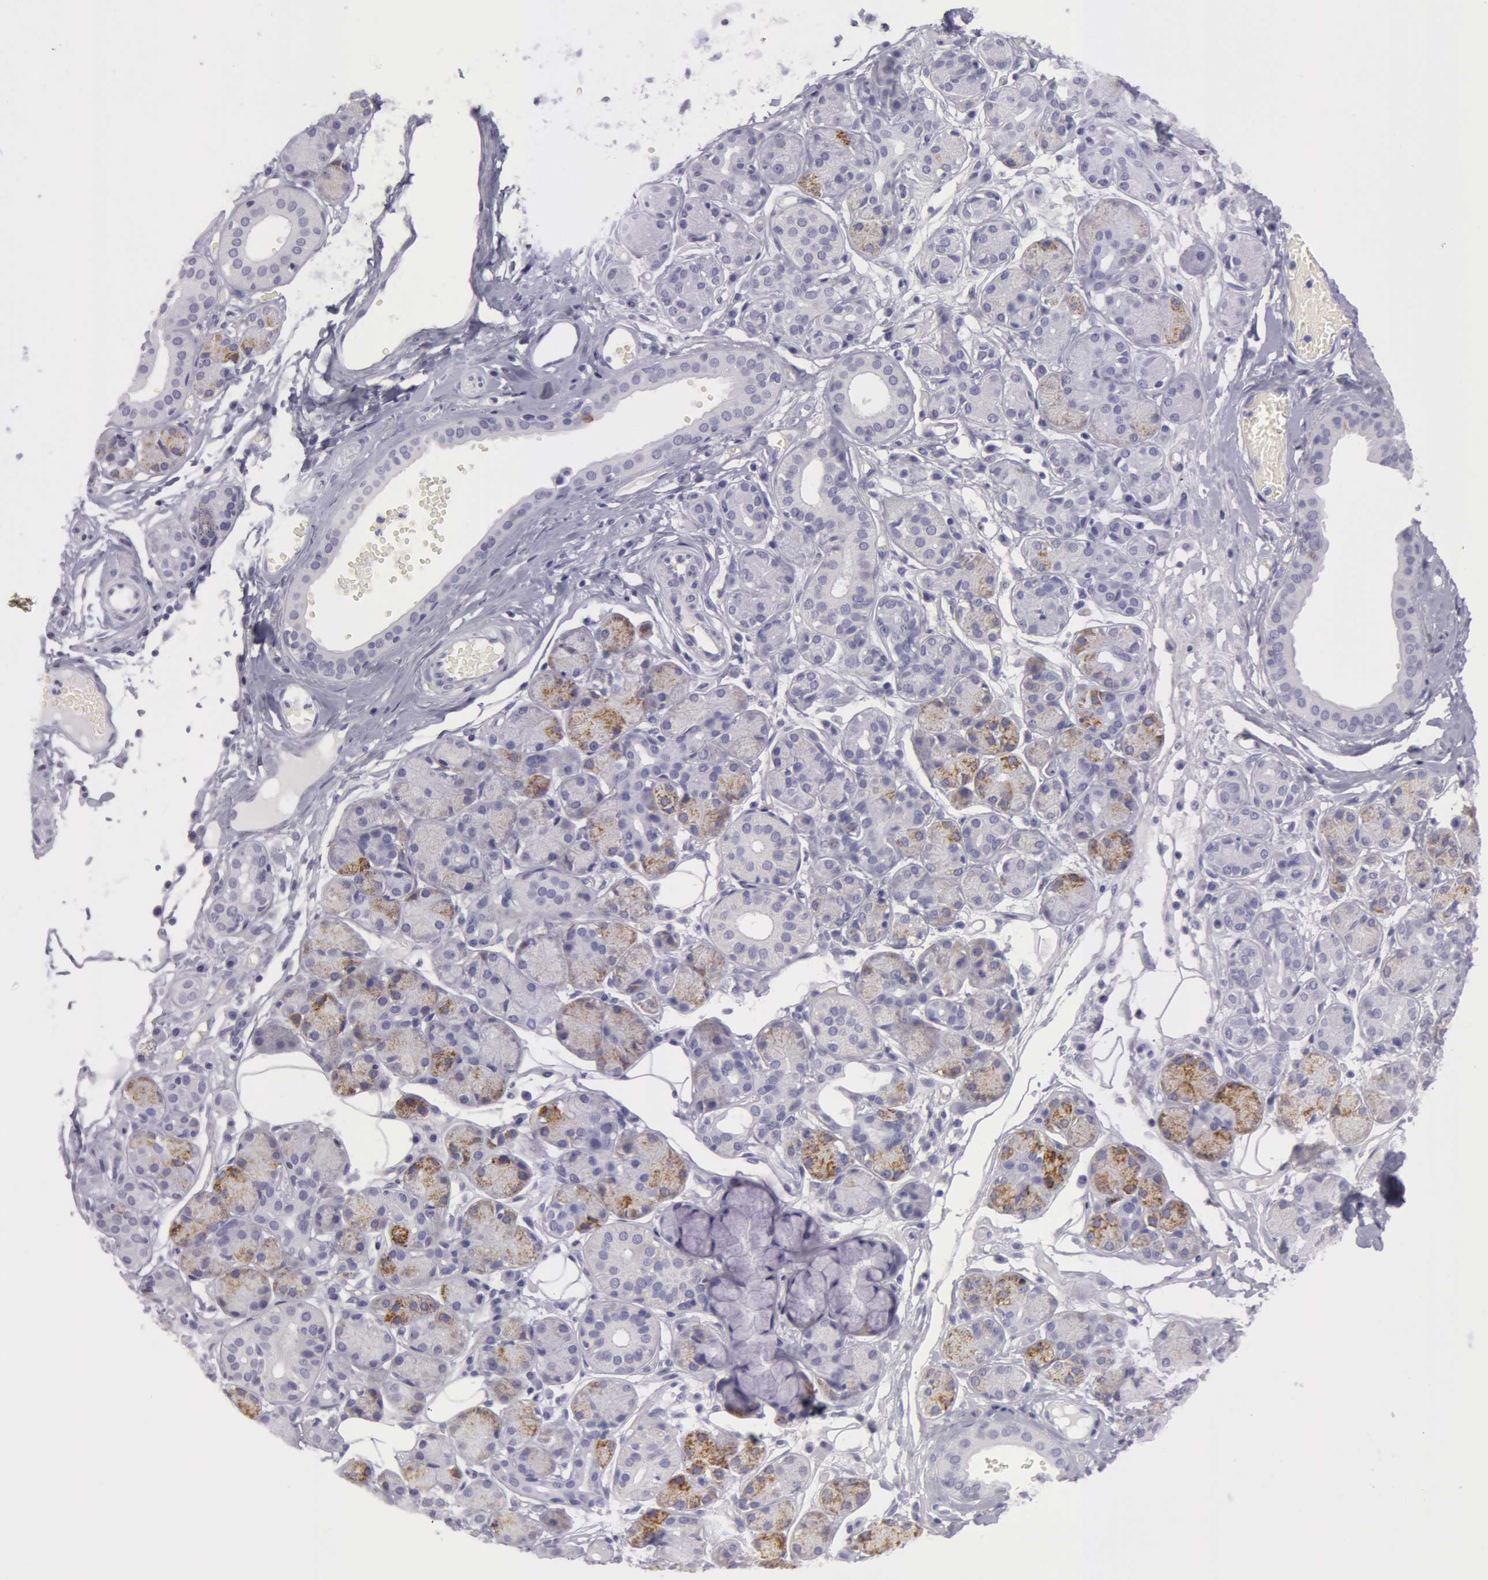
{"staining": {"intensity": "weak", "quantity": "<25%", "location": "cytoplasmic/membranous"}, "tissue": "salivary gland", "cell_type": "Glandular cells", "image_type": "normal", "snomed": [{"axis": "morphology", "description": "Normal tissue, NOS"}, {"axis": "topography", "description": "Salivary gland"}], "caption": "Immunohistochemical staining of unremarkable human salivary gland exhibits no significant expression in glandular cells. (Immunohistochemistry (ihc), brightfield microscopy, high magnification).", "gene": "AMACR", "patient": {"sex": "male", "age": 54}}